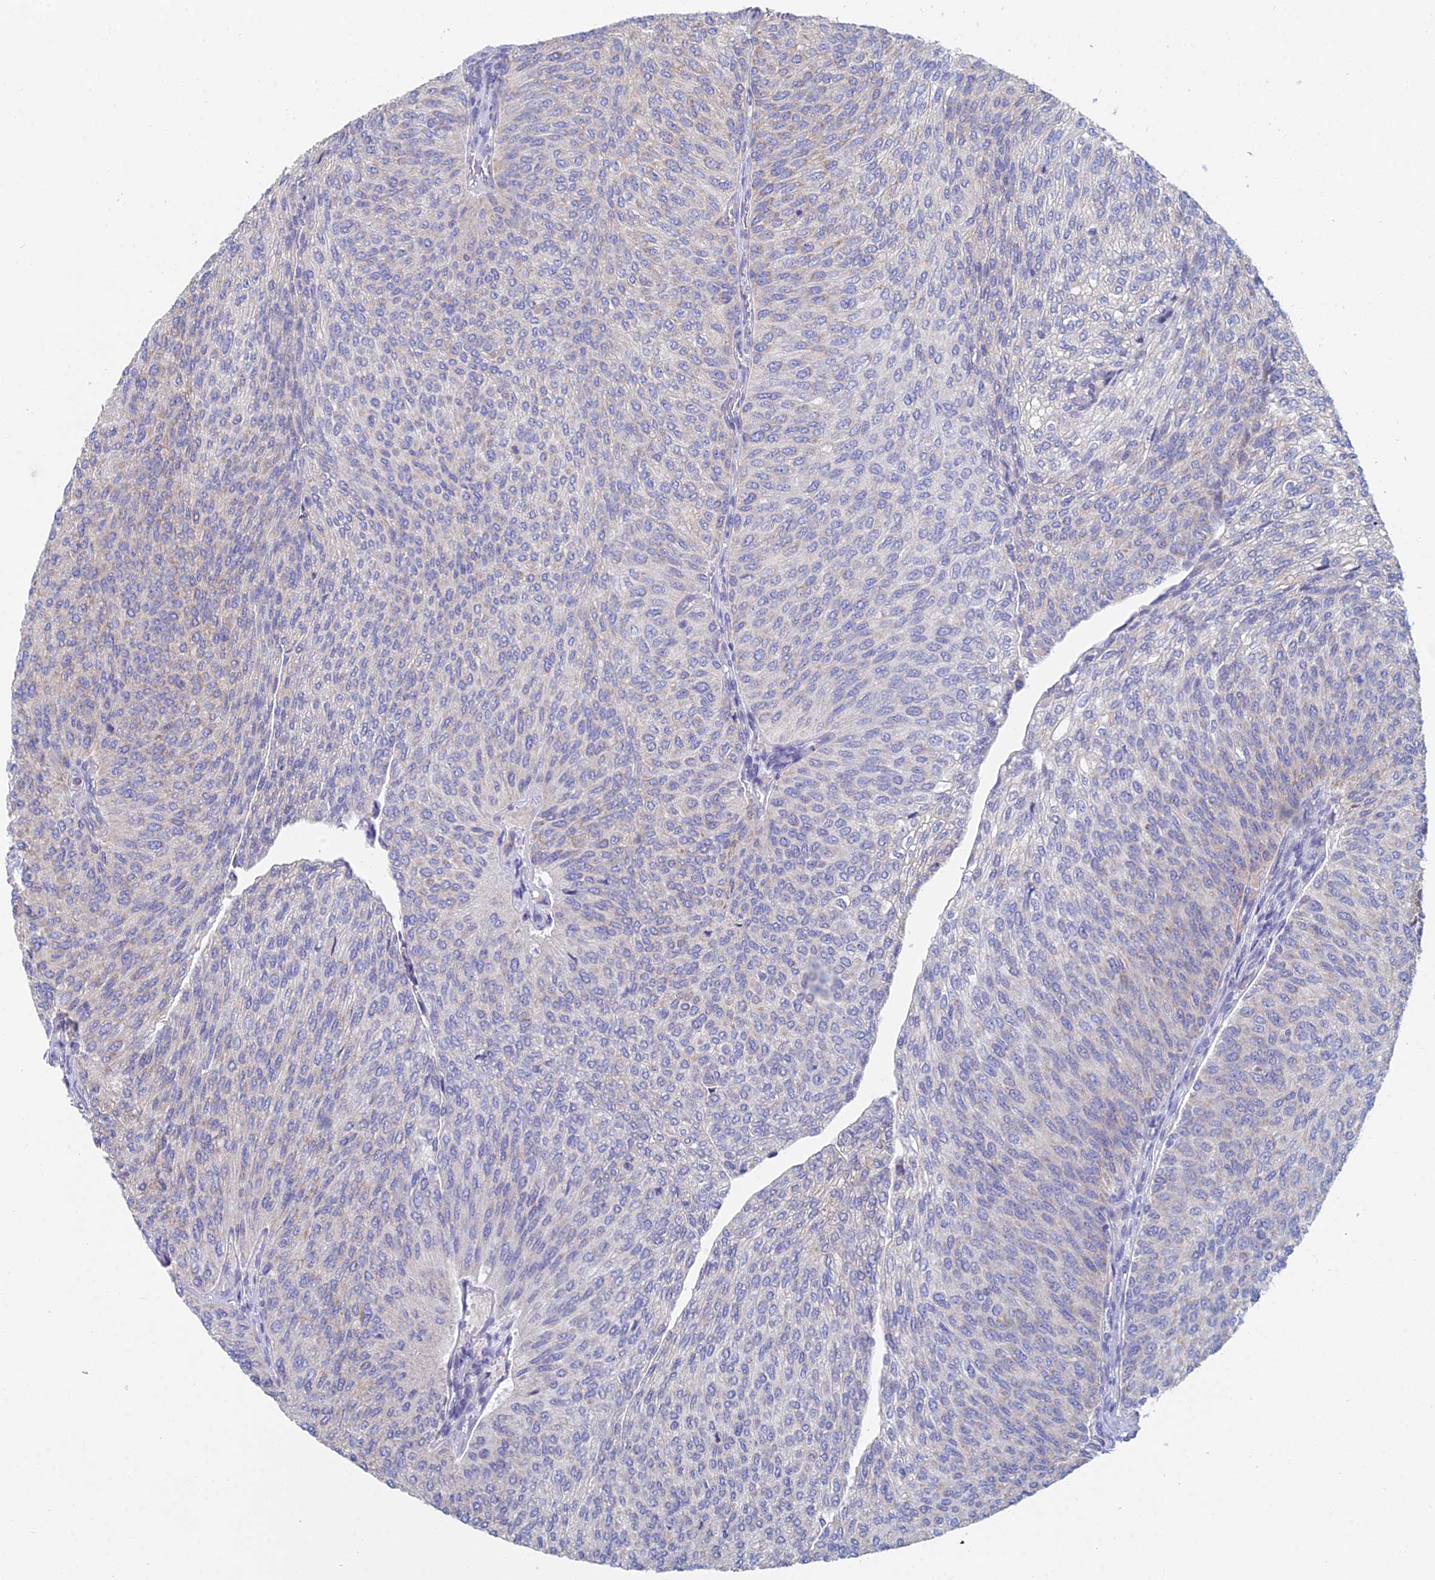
{"staining": {"intensity": "weak", "quantity": "25%-75%", "location": "cytoplasmic/membranous"}, "tissue": "urothelial cancer", "cell_type": "Tumor cells", "image_type": "cancer", "snomed": [{"axis": "morphology", "description": "Urothelial carcinoma, High grade"}, {"axis": "topography", "description": "Urinary bladder"}], "caption": "High-grade urothelial carcinoma was stained to show a protein in brown. There is low levels of weak cytoplasmic/membranous staining in approximately 25%-75% of tumor cells. (DAB IHC, brown staining for protein, blue staining for nuclei).", "gene": "CRACR2B", "patient": {"sex": "female", "age": 79}}